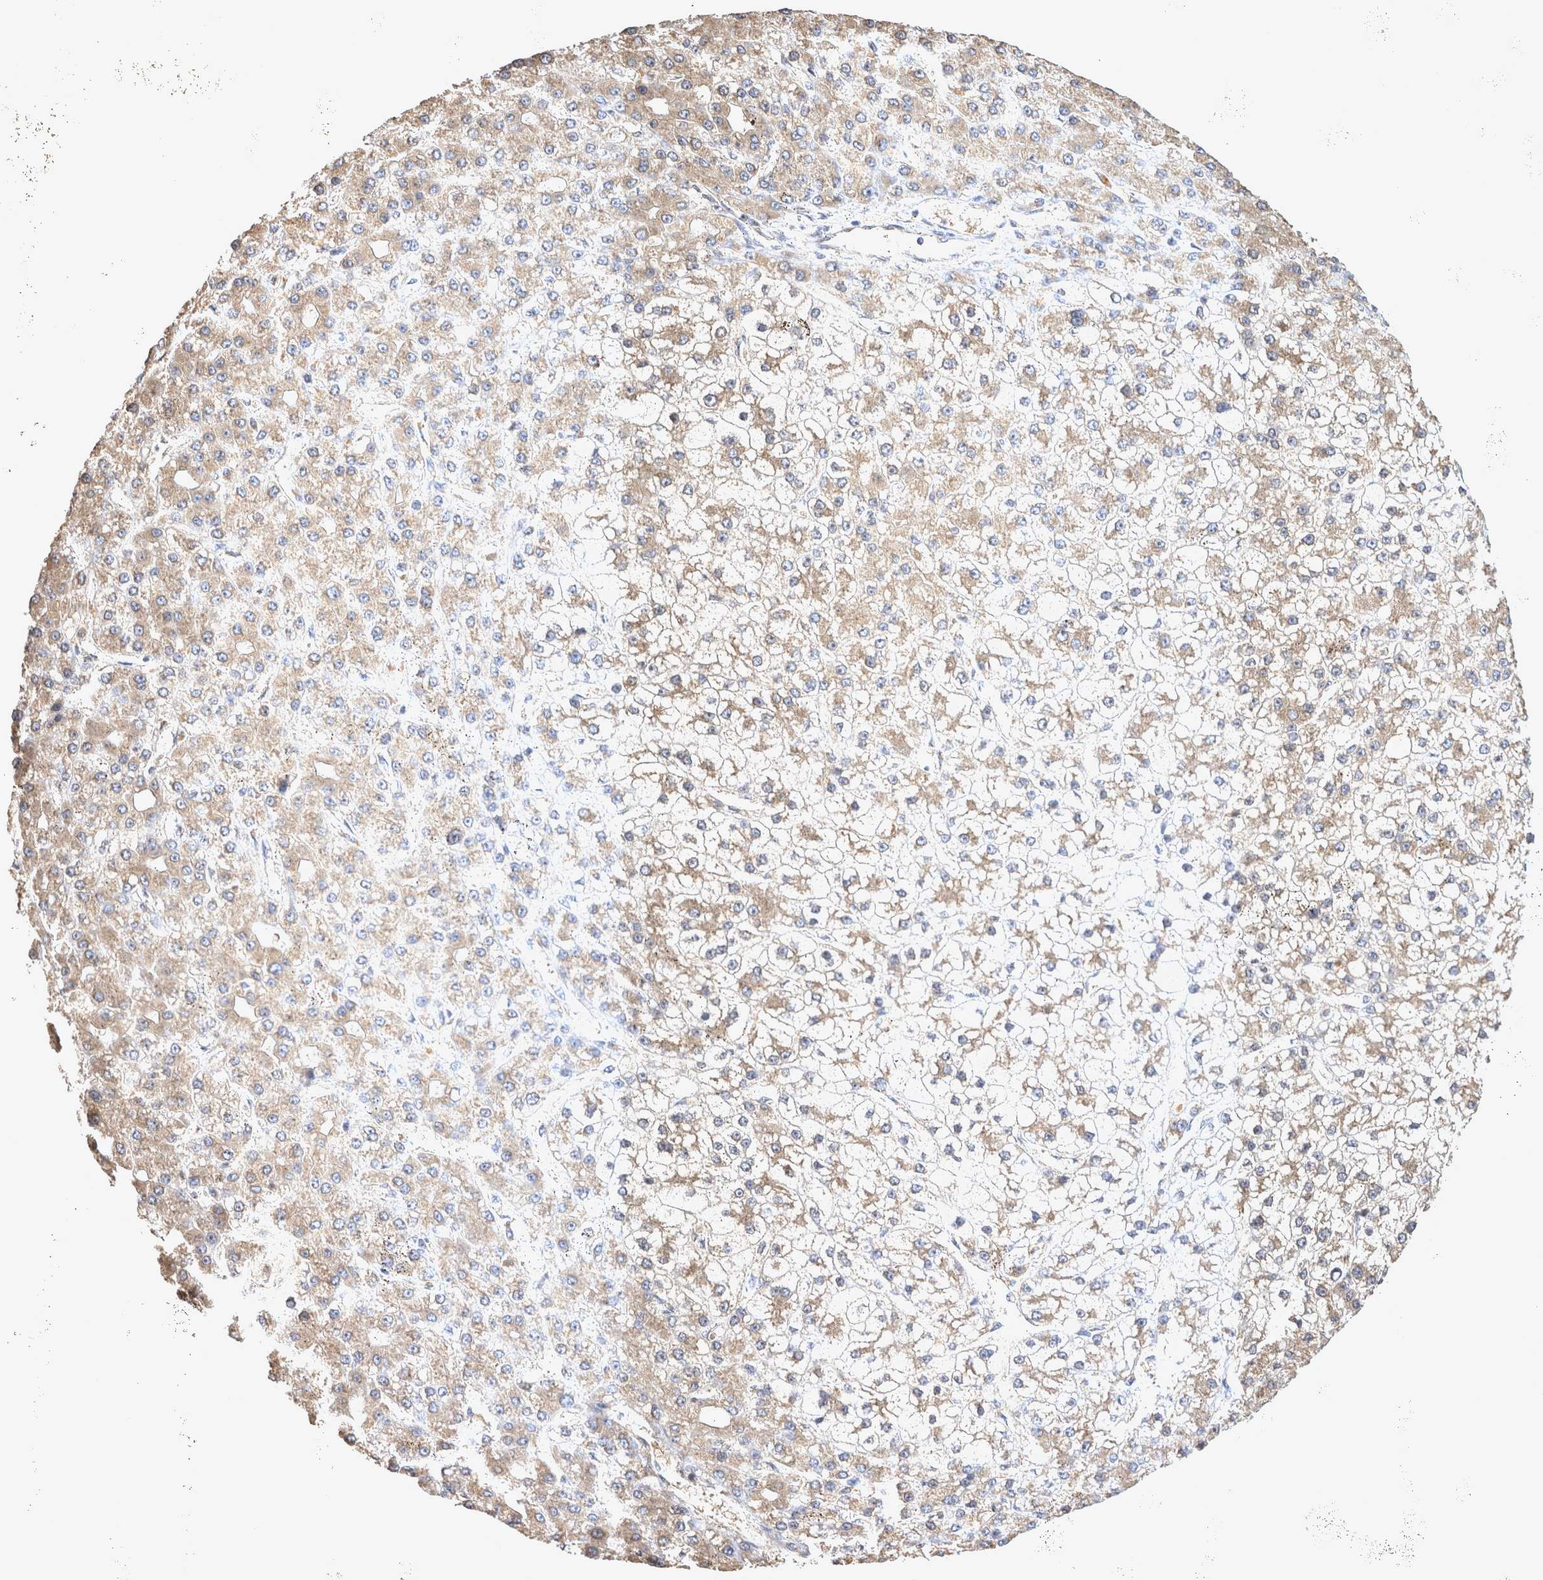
{"staining": {"intensity": "weak", "quantity": ">75%", "location": "cytoplasmic/membranous"}, "tissue": "liver cancer", "cell_type": "Tumor cells", "image_type": "cancer", "snomed": [{"axis": "morphology", "description": "Carcinoma, Hepatocellular, NOS"}, {"axis": "topography", "description": "Liver"}], "caption": "The photomicrograph exhibits immunohistochemical staining of hepatocellular carcinoma (liver). There is weak cytoplasmic/membranous expression is present in approximately >75% of tumor cells. The protein of interest is shown in brown color, while the nuclei are stained blue.", "gene": "ATXN2", "patient": {"sex": "male", "age": 67}}